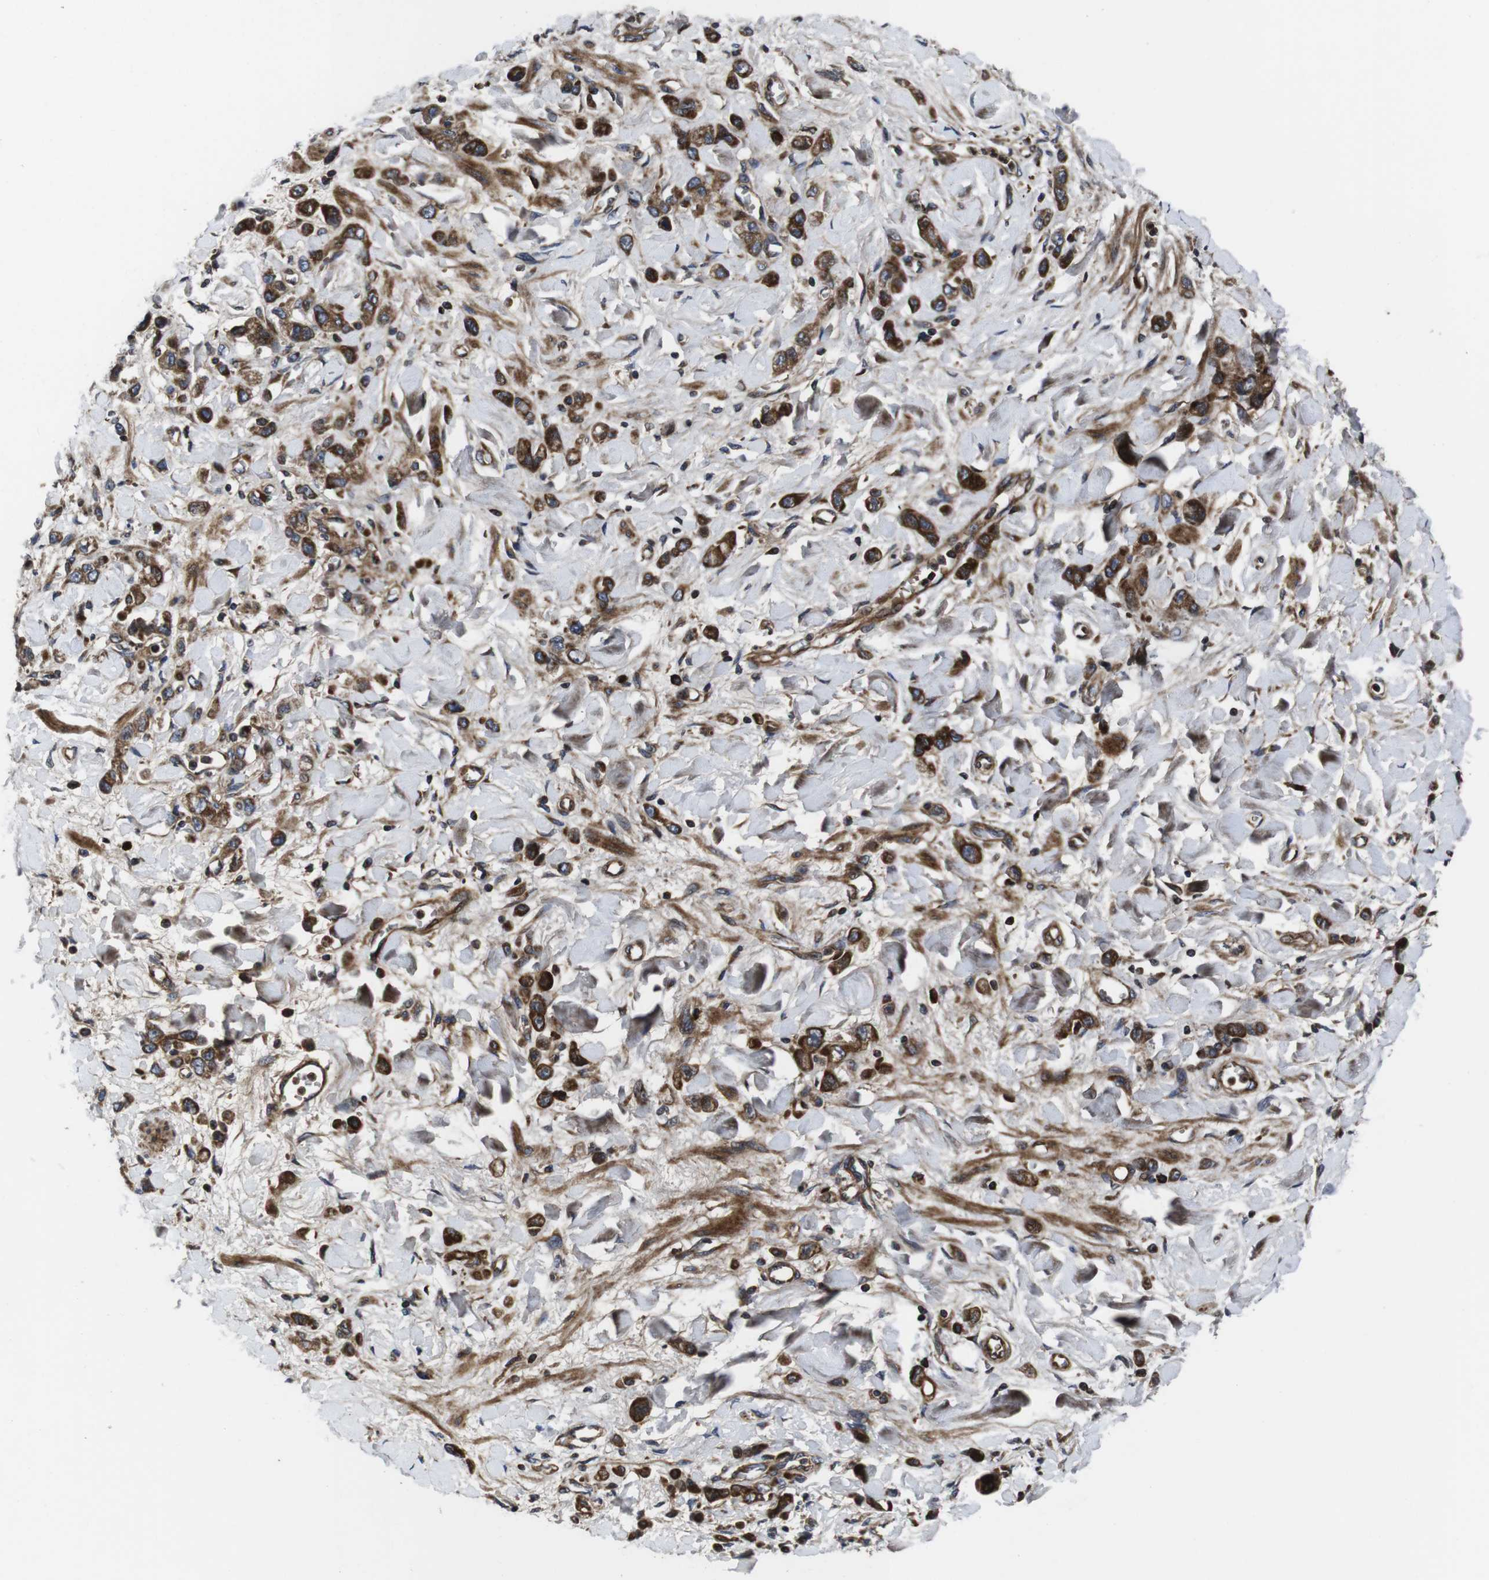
{"staining": {"intensity": "strong", "quantity": ">75%", "location": "cytoplasmic/membranous"}, "tissue": "stomach cancer", "cell_type": "Tumor cells", "image_type": "cancer", "snomed": [{"axis": "morphology", "description": "Normal tissue, NOS"}, {"axis": "morphology", "description": "Adenocarcinoma, NOS"}, {"axis": "topography", "description": "Stomach"}], "caption": "Approximately >75% of tumor cells in human stomach cancer (adenocarcinoma) reveal strong cytoplasmic/membranous protein staining as visualized by brown immunohistochemical staining.", "gene": "SMYD3", "patient": {"sex": "male", "age": 82}}